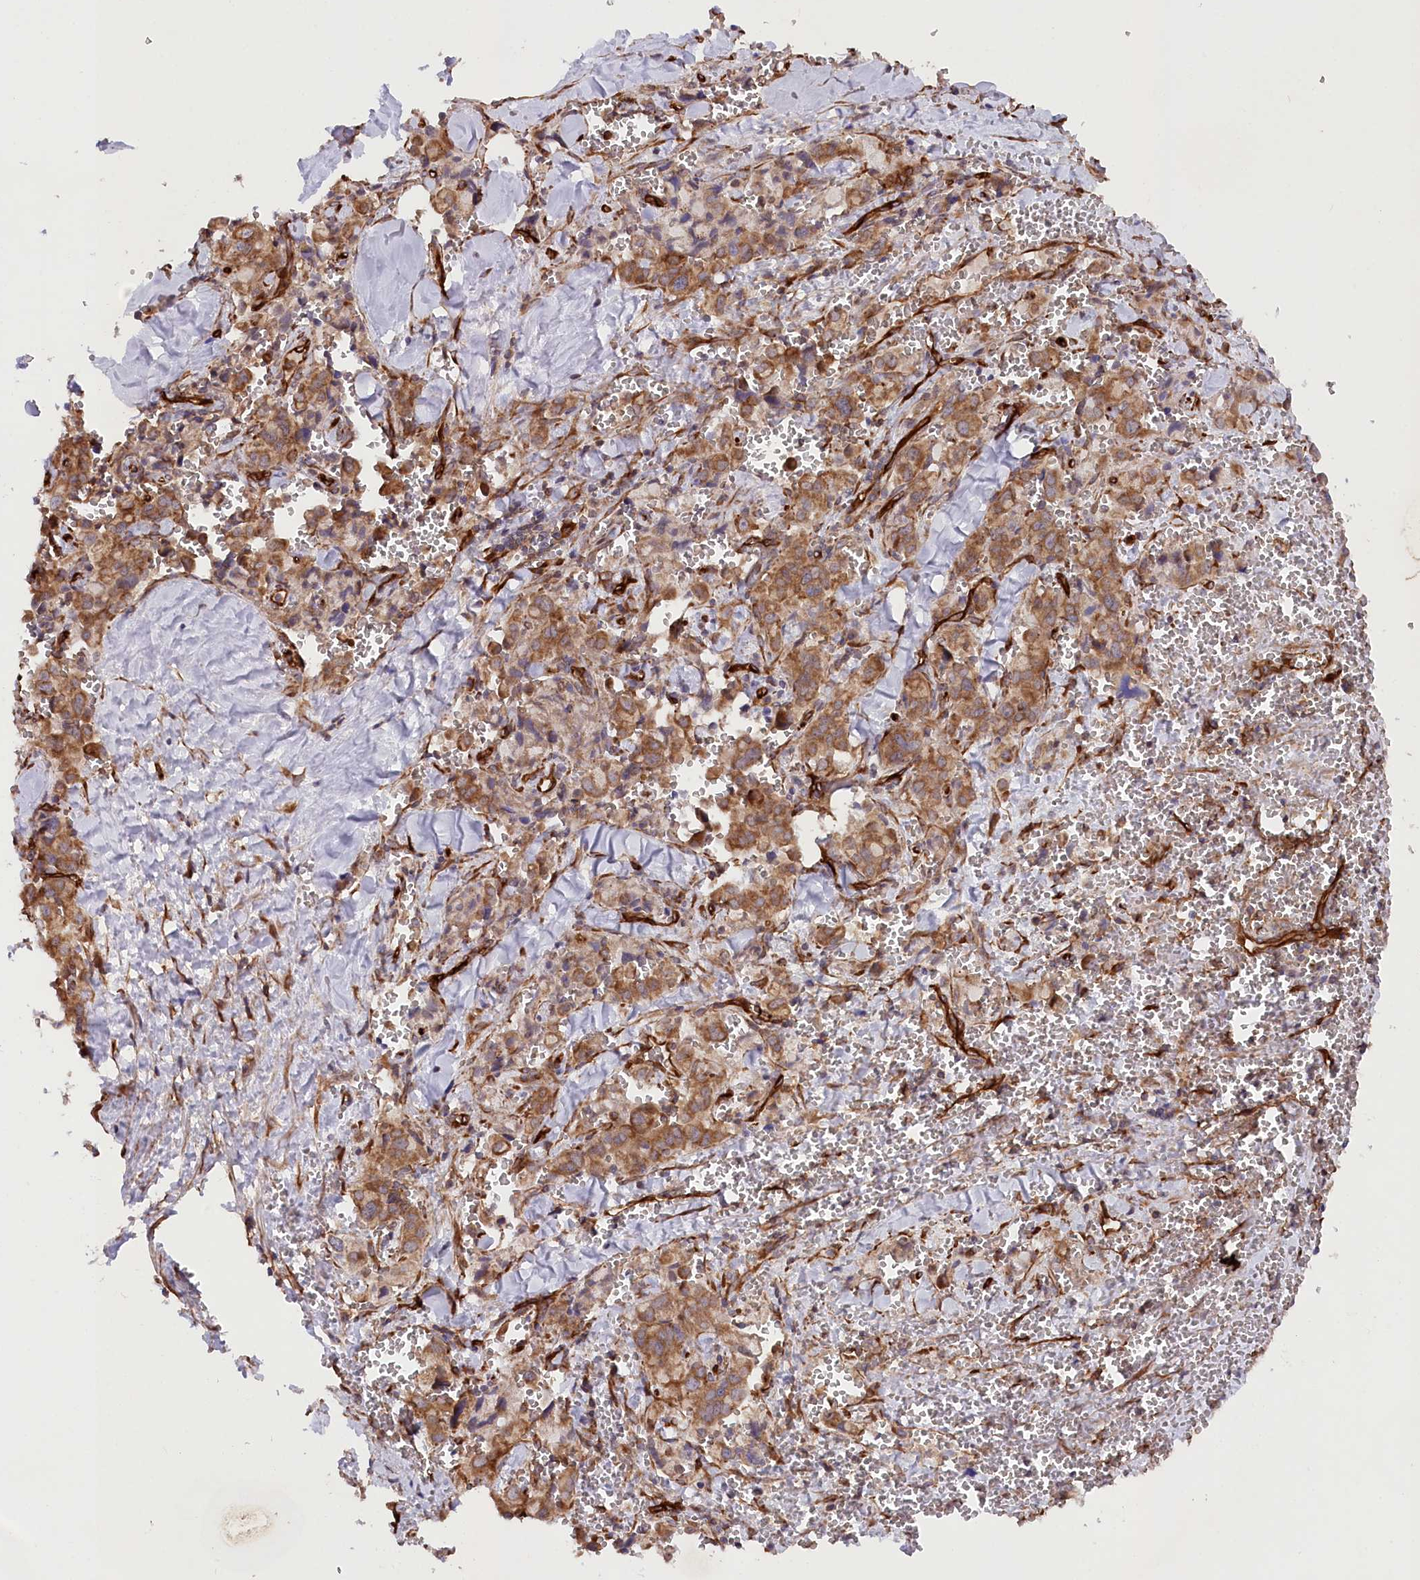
{"staining": {"intensity": "moderate", "quantity": ">75%", "location": "cytoplasmic/membranous"}, "tissue": "pancreatic cancer", "cell_type": "Tumor cells", "image_type": "cancer", "snomed": [{"axis": "morphology", "description": "Adenocarcinoma, NOS"}, {"axis": "topography", "description": "Pancreas"}], "caption": "Tumor cells demonstrate moderate cytoplasmic/membranous expression in approximately >75% of cells in adenocarcinoma (pancreatic).", "gene": "MTPAP", "patient": {"sex": "male", "age": 65}}